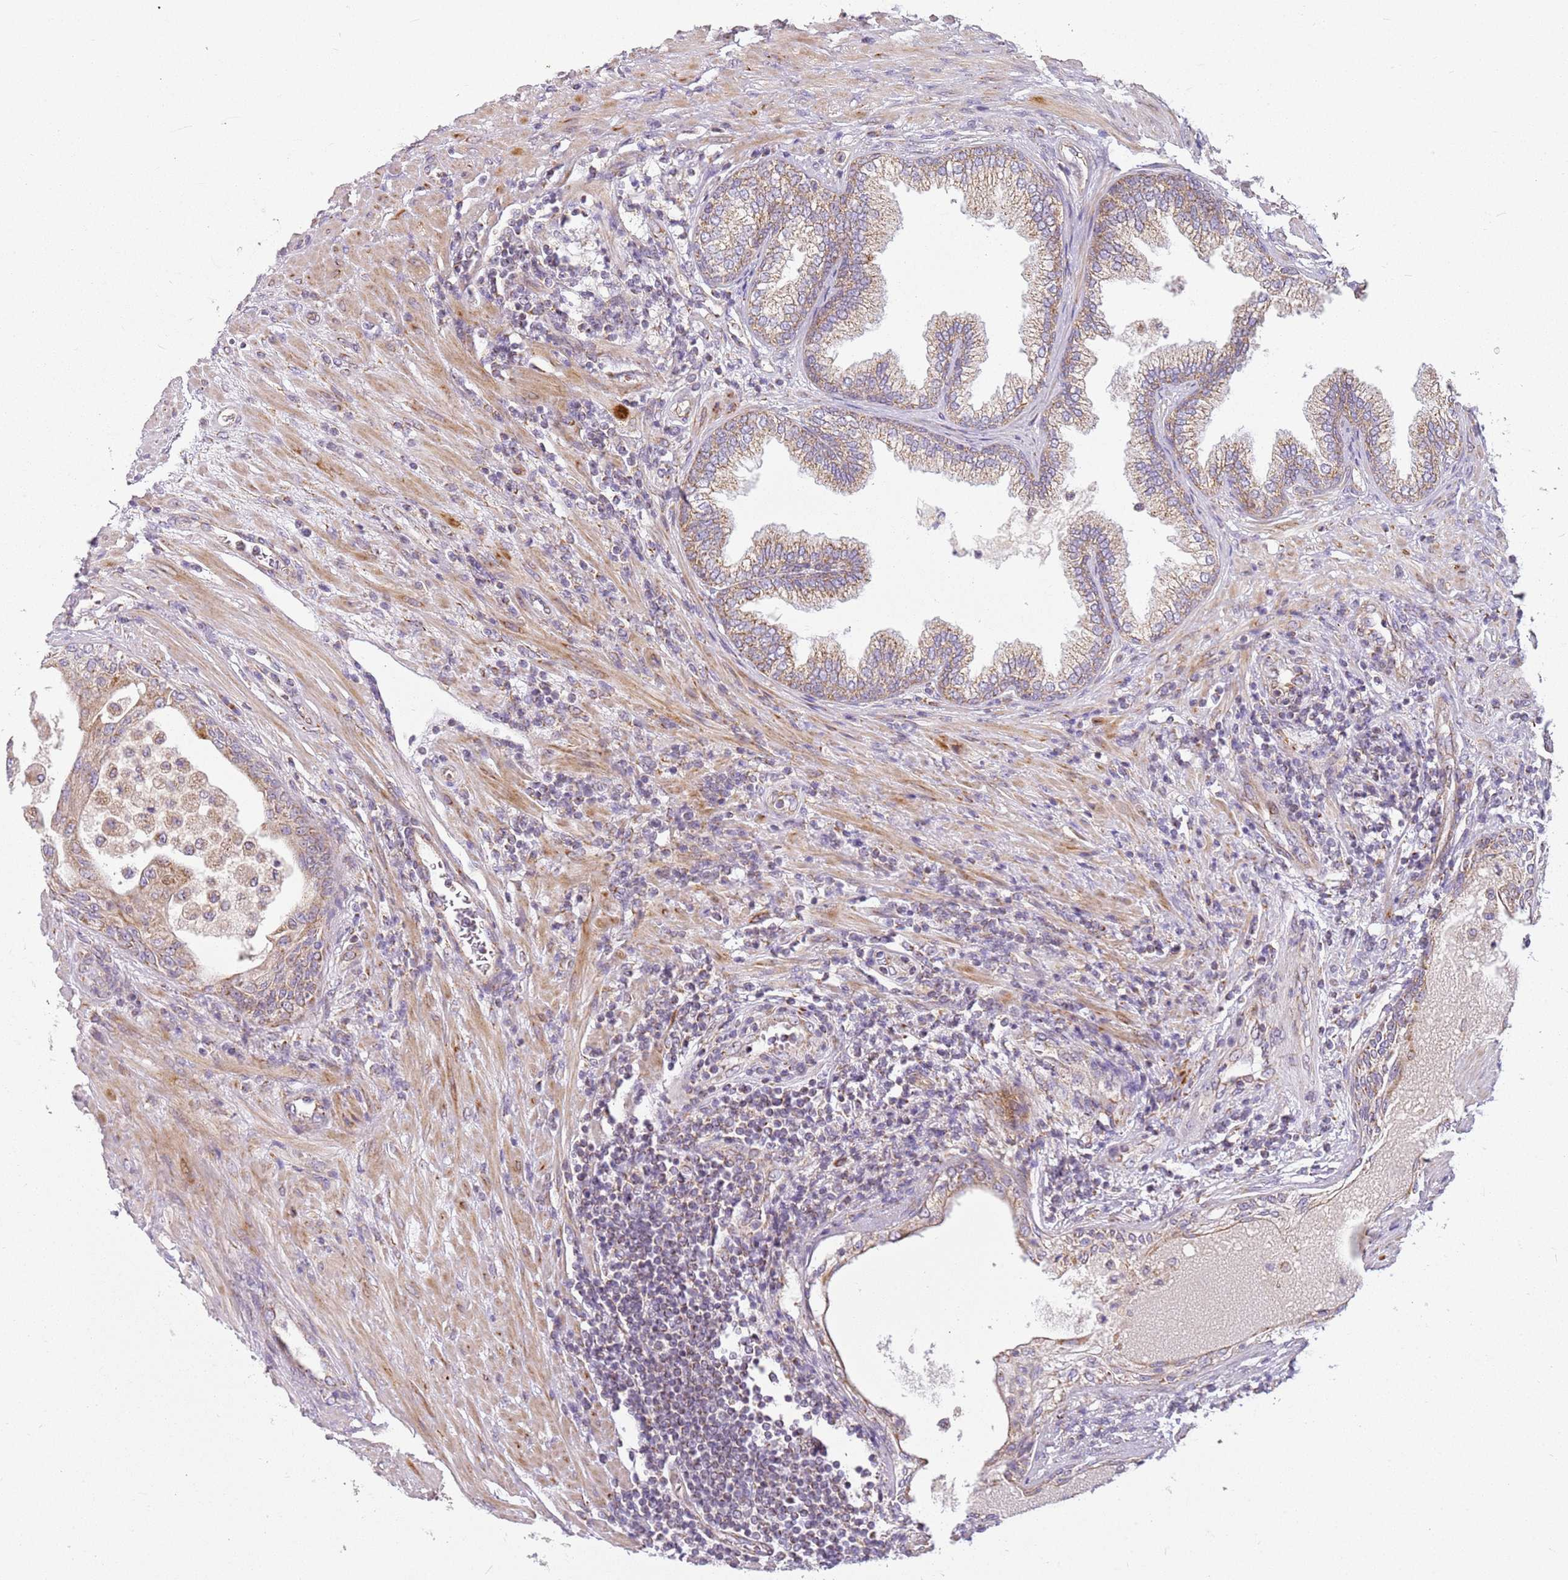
{"staining": {"intensity": "moderate", "quantity": "25%-75%", "location": "cytoplasmic/membranous"}, "tissue": "prostate", "cell_type": "Glandular cells", "image_type": "normal", "snomed": [{"axis": "morphology", "description": "Normal tissue, NOS"}, {"axis": "topography", "description": "Prostate"}], "caption": "Protein staining of normal prostate shows moderate cytoplasmic/membranous staining in approximately 25%-75% of glandular cells.", "gene": "TMEM200C", "patient": {"sex": "male", "age": 76}}